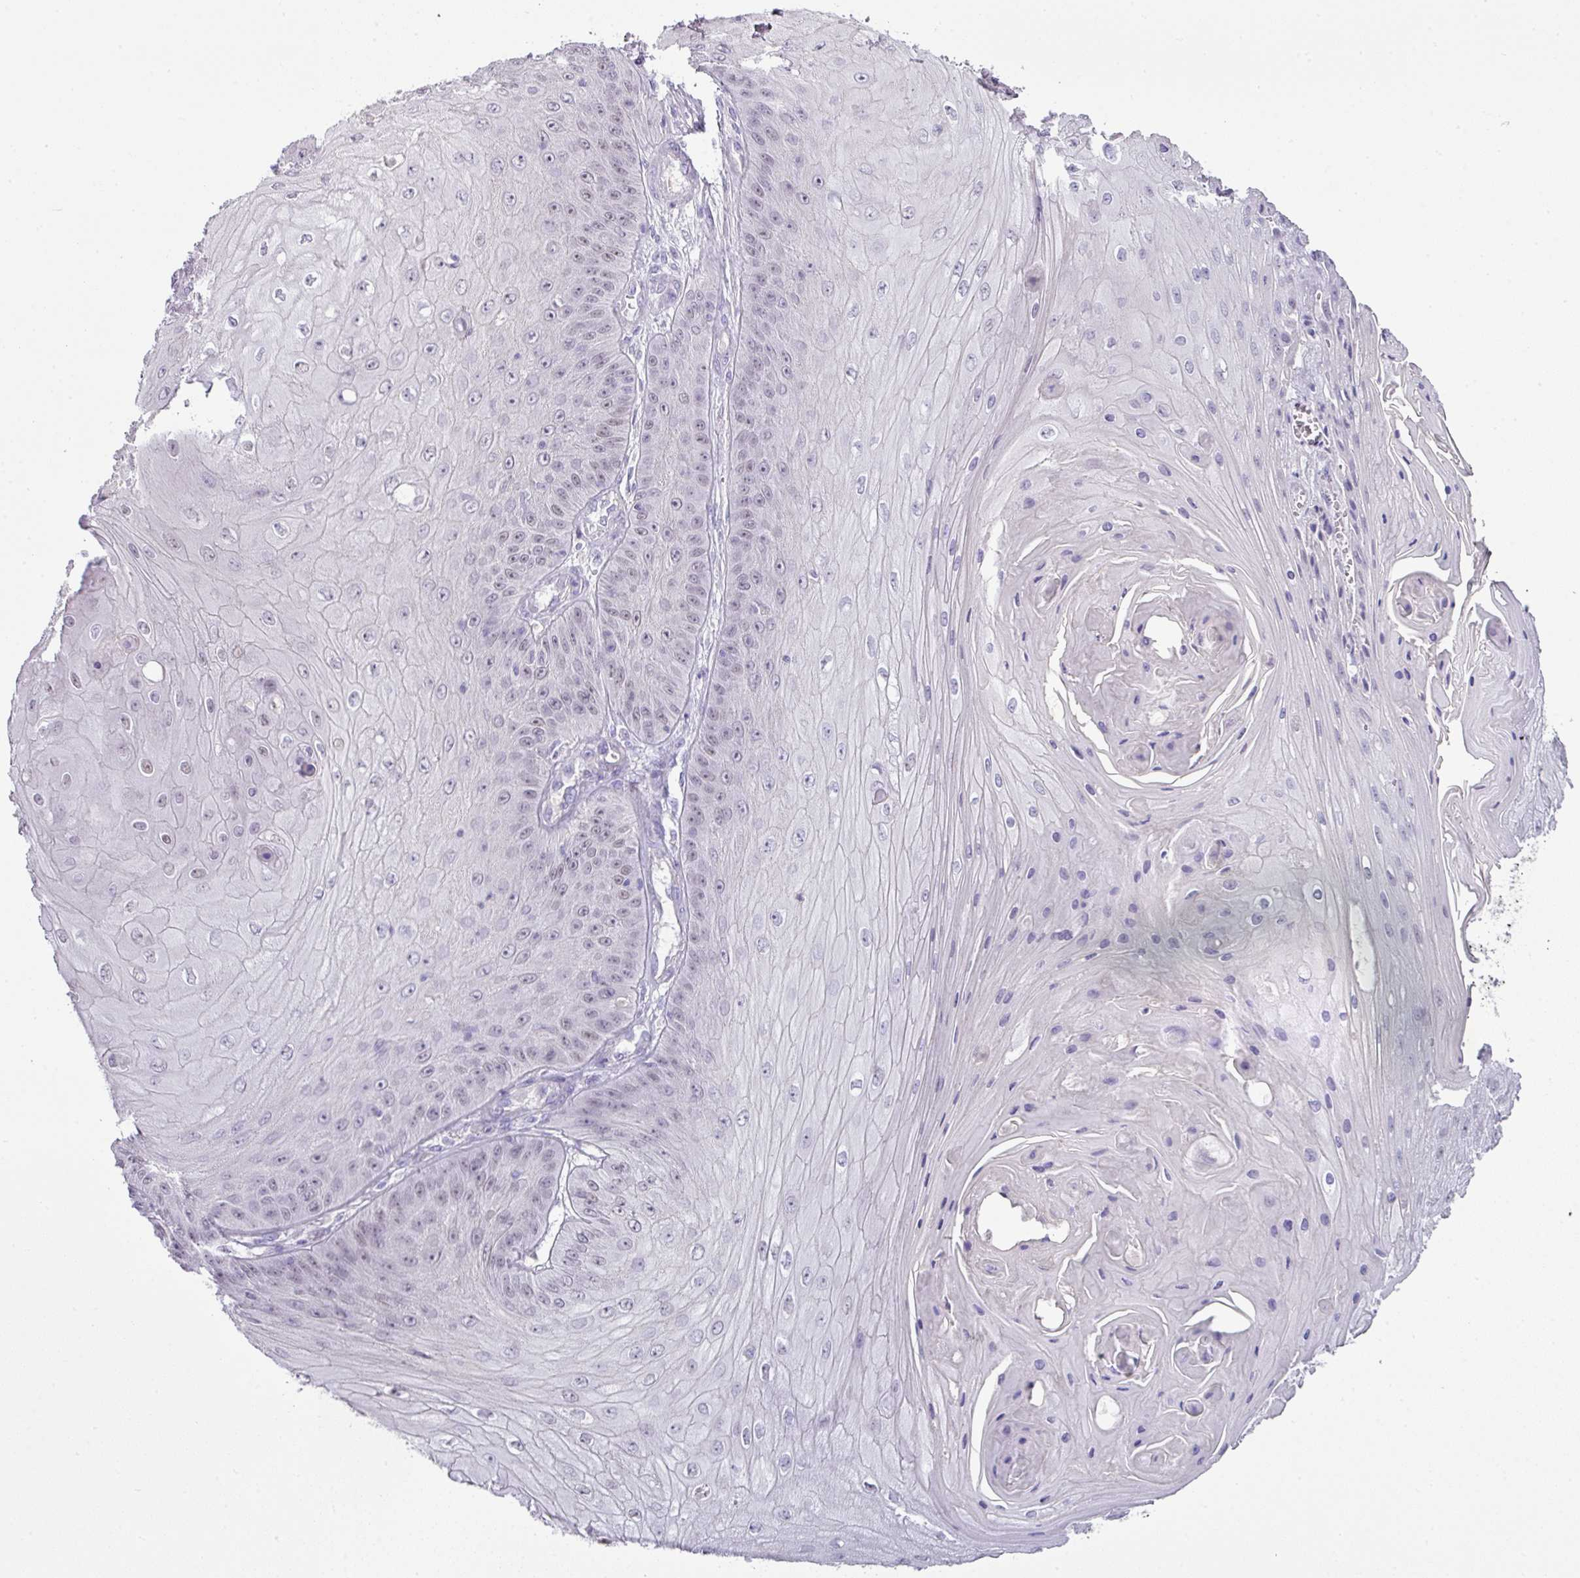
{"staining": {"intensity": "negative", "quantity": "none", "location": "none"}, "tissue": "skin cancer", "cell_type": "Tumor cells", "image_type": "cancer", "snomed": [{"axis": "morphology", "description": "Squamous cell carcinoma, NOS"}, {"axis": "topography", "description": "Skin"}], "caption": "Tumor cells are negative for brown protein staining in squamous cell carcinoma (skin). Nuclei are stained in blue.", "gene": "BCL11A", "patient": {"sex": "male", "age": 70}}